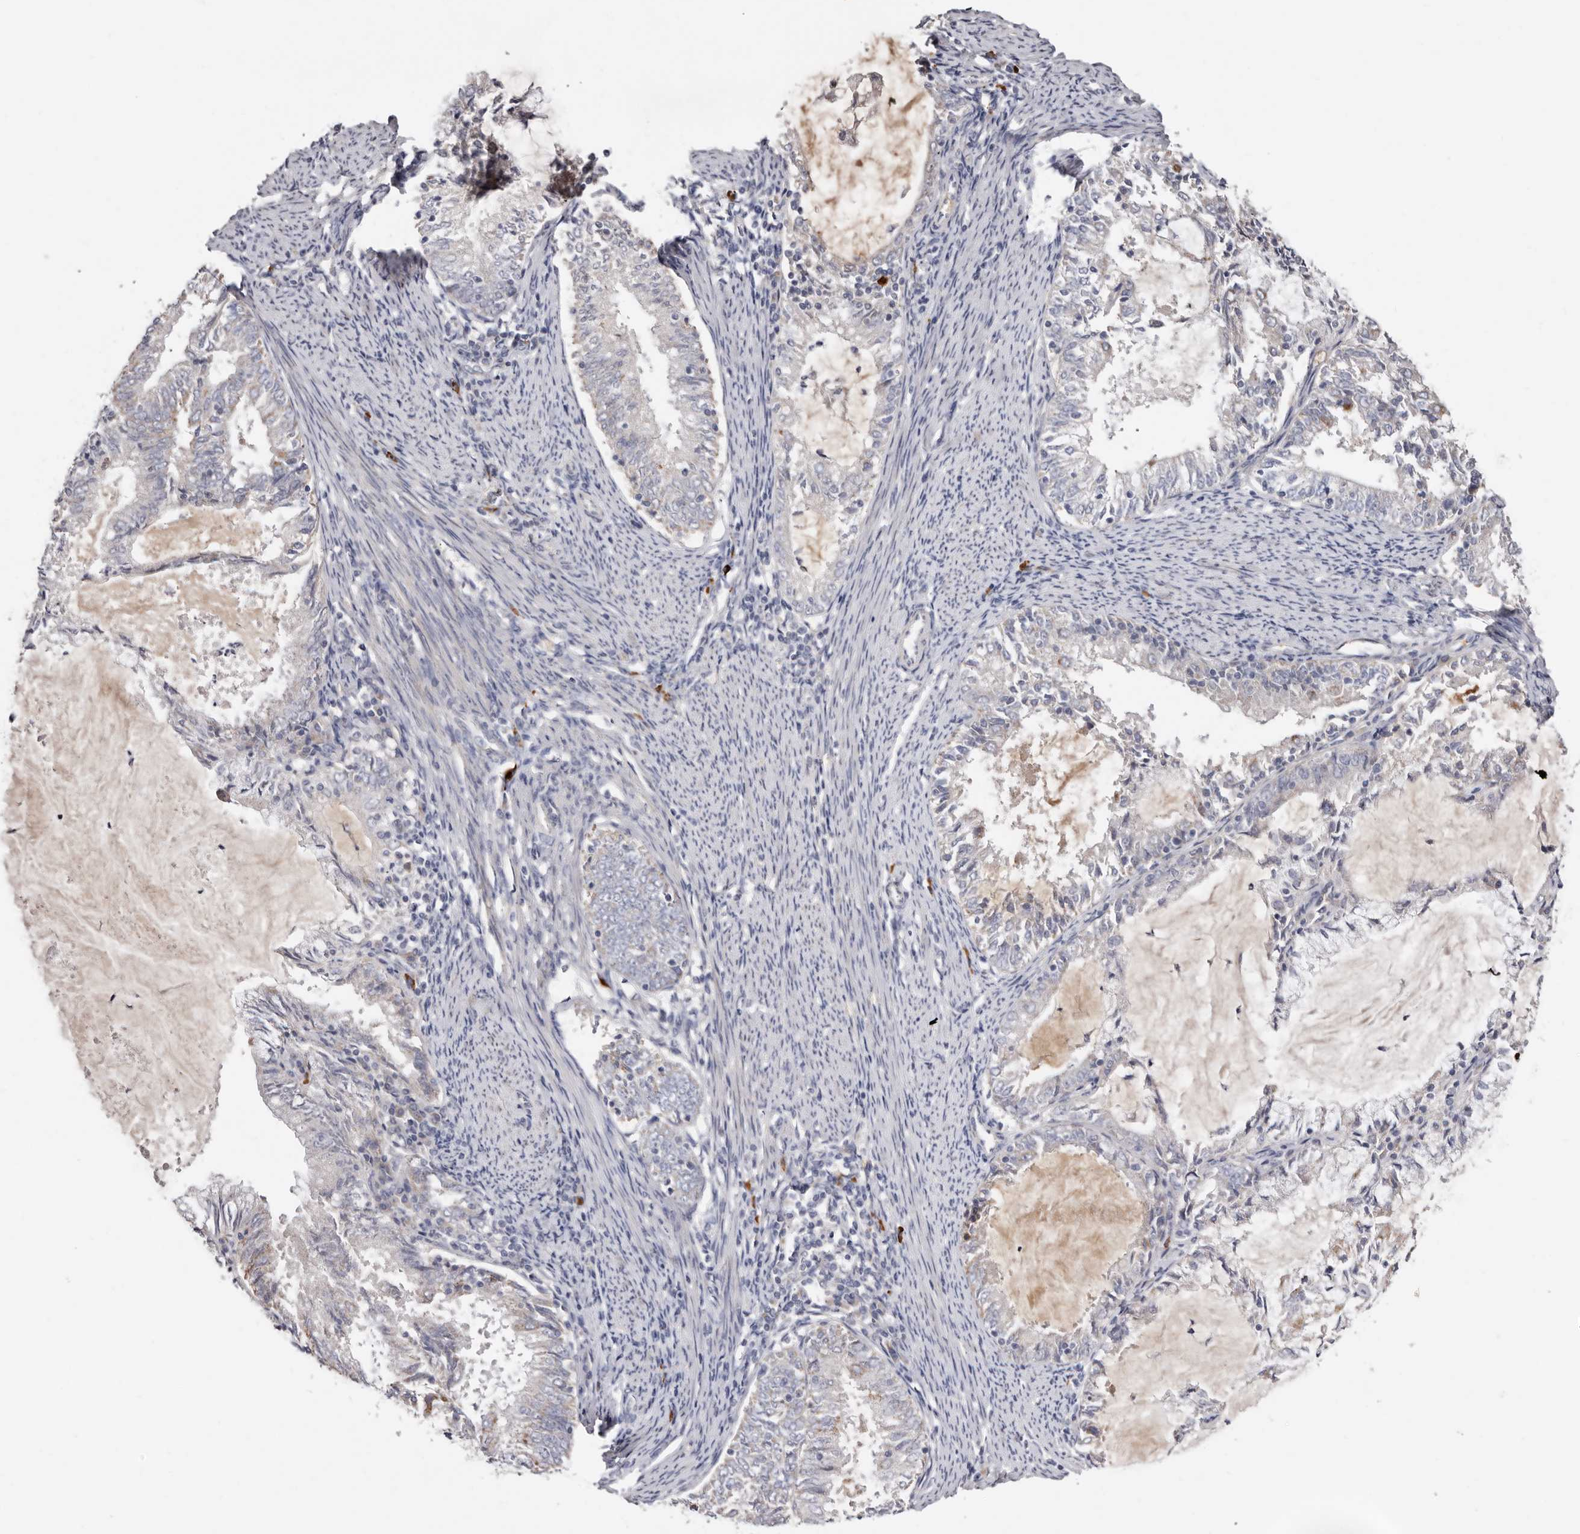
{"staining": {"intensity": "negative", "quantity": "none", "location": "none"}, "tissue": "endometrial cancer", "cell_type": "Tumor cells", "image_type": "cancer", "snomed": [{"axis": "morphology", "description": "Adenocarcinoma, NOS"}, {"axis": "topography", "description": "Endometrium"}], "caption": "Immunohistochemistry (IHC) histopathology image of human endometrial cancer stained for a protein (brown), which displays no staining in tumor cells.", "gene": "SPTA1", "patient": {"sex": "female", "age": 57}}